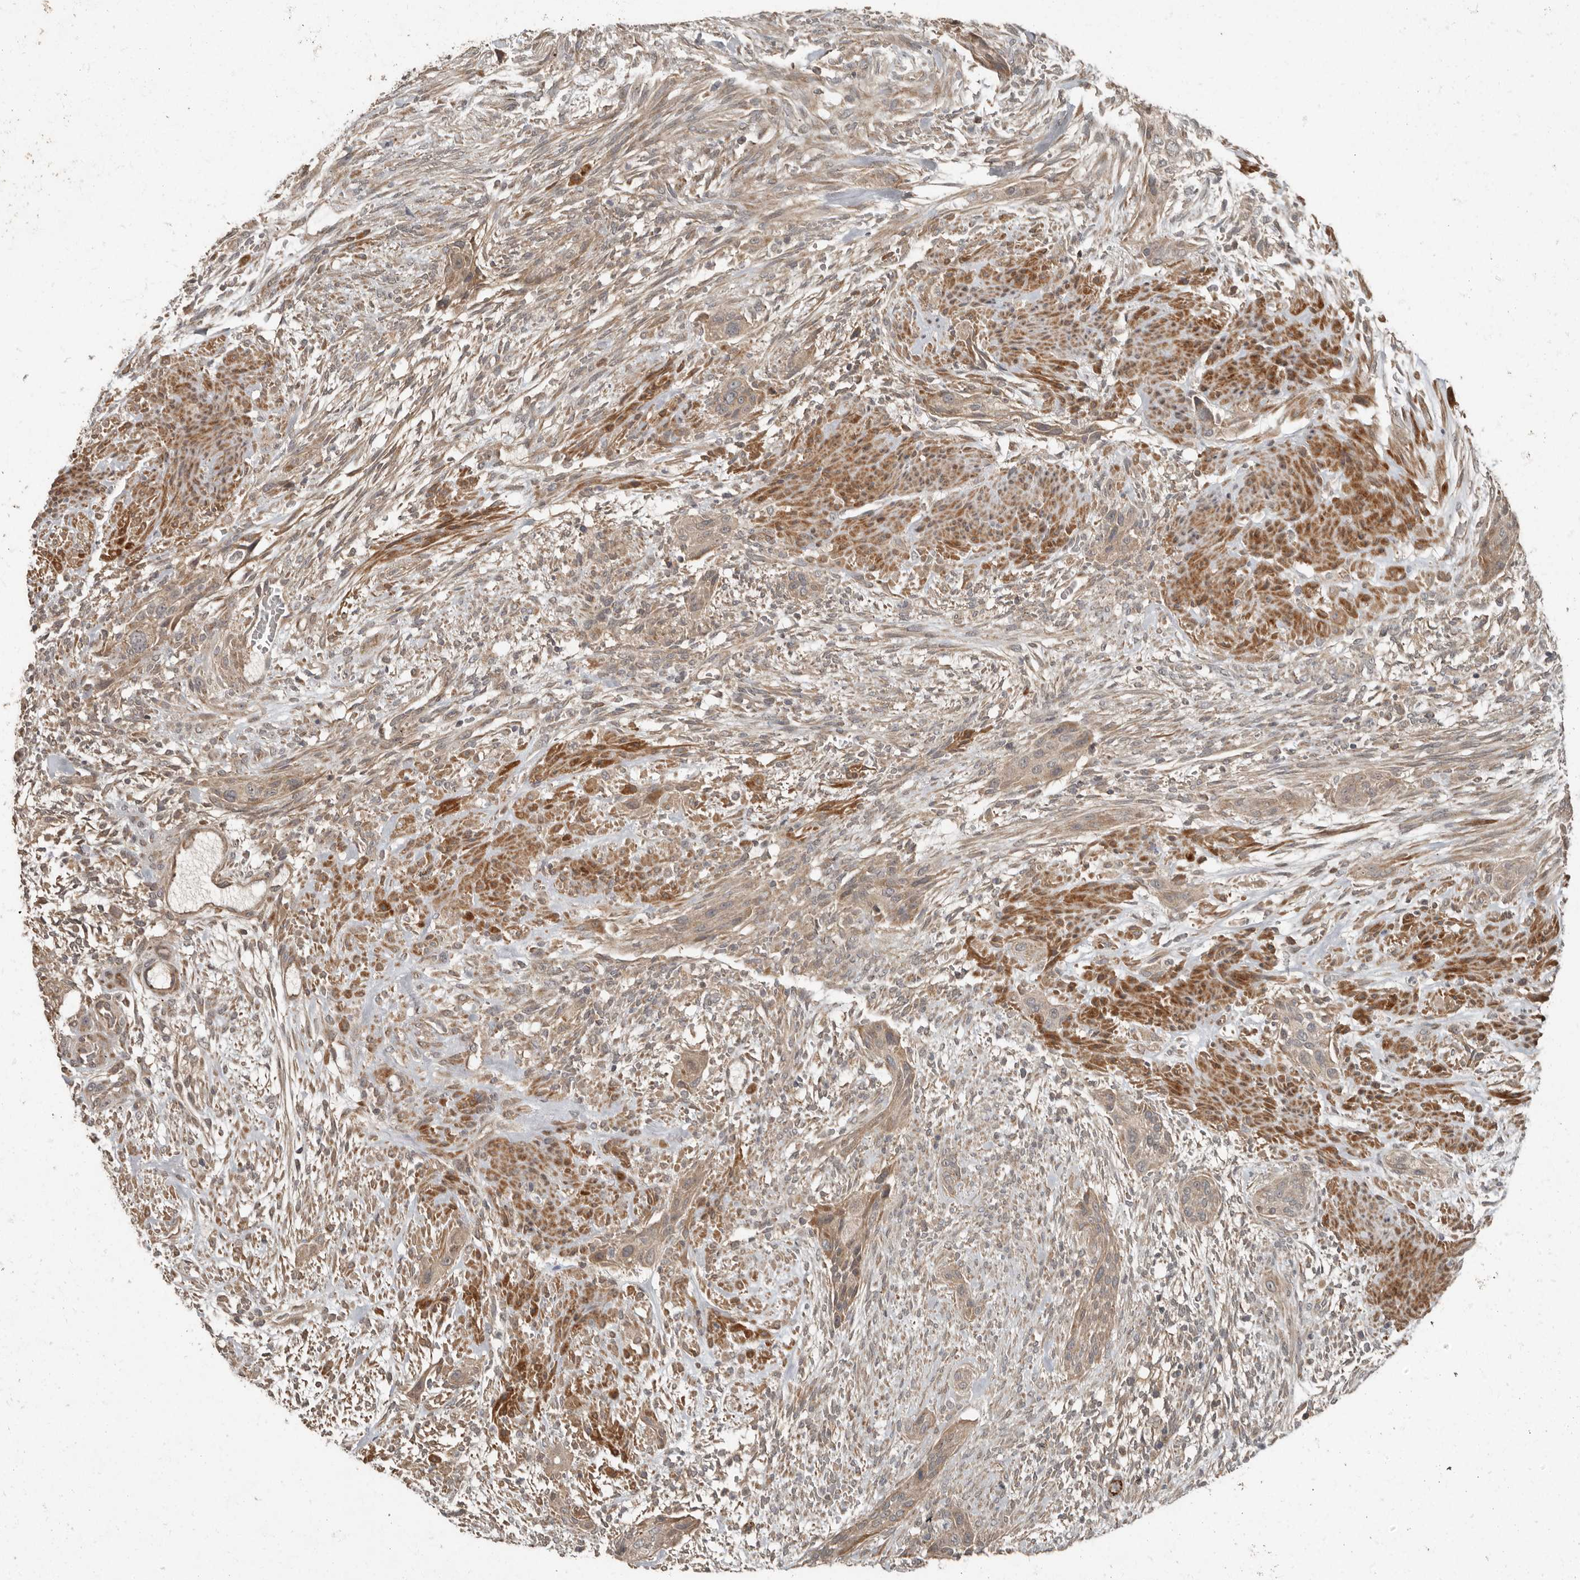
{"staining": {"intensity": "weak", "quantity": ">75%", "location": "cytoplasmic/membranous"}, "tissue": "urothelial cancer", "cell_type": "Tumor cells", "image_type": "cancer", "snomed": [{"axis": "morphology", "description": "Urothelial carcinoma, High grade"}, {"axis": "topography", "description": "Urinary bladder"}], "caption": "Weak cytoplasmic/membranous protein expression is appreciated in about >75% of tumor cells in urothelial cancer.", "gene": "SLC6A7", "patient": {"sex": "male", "age": 35}}